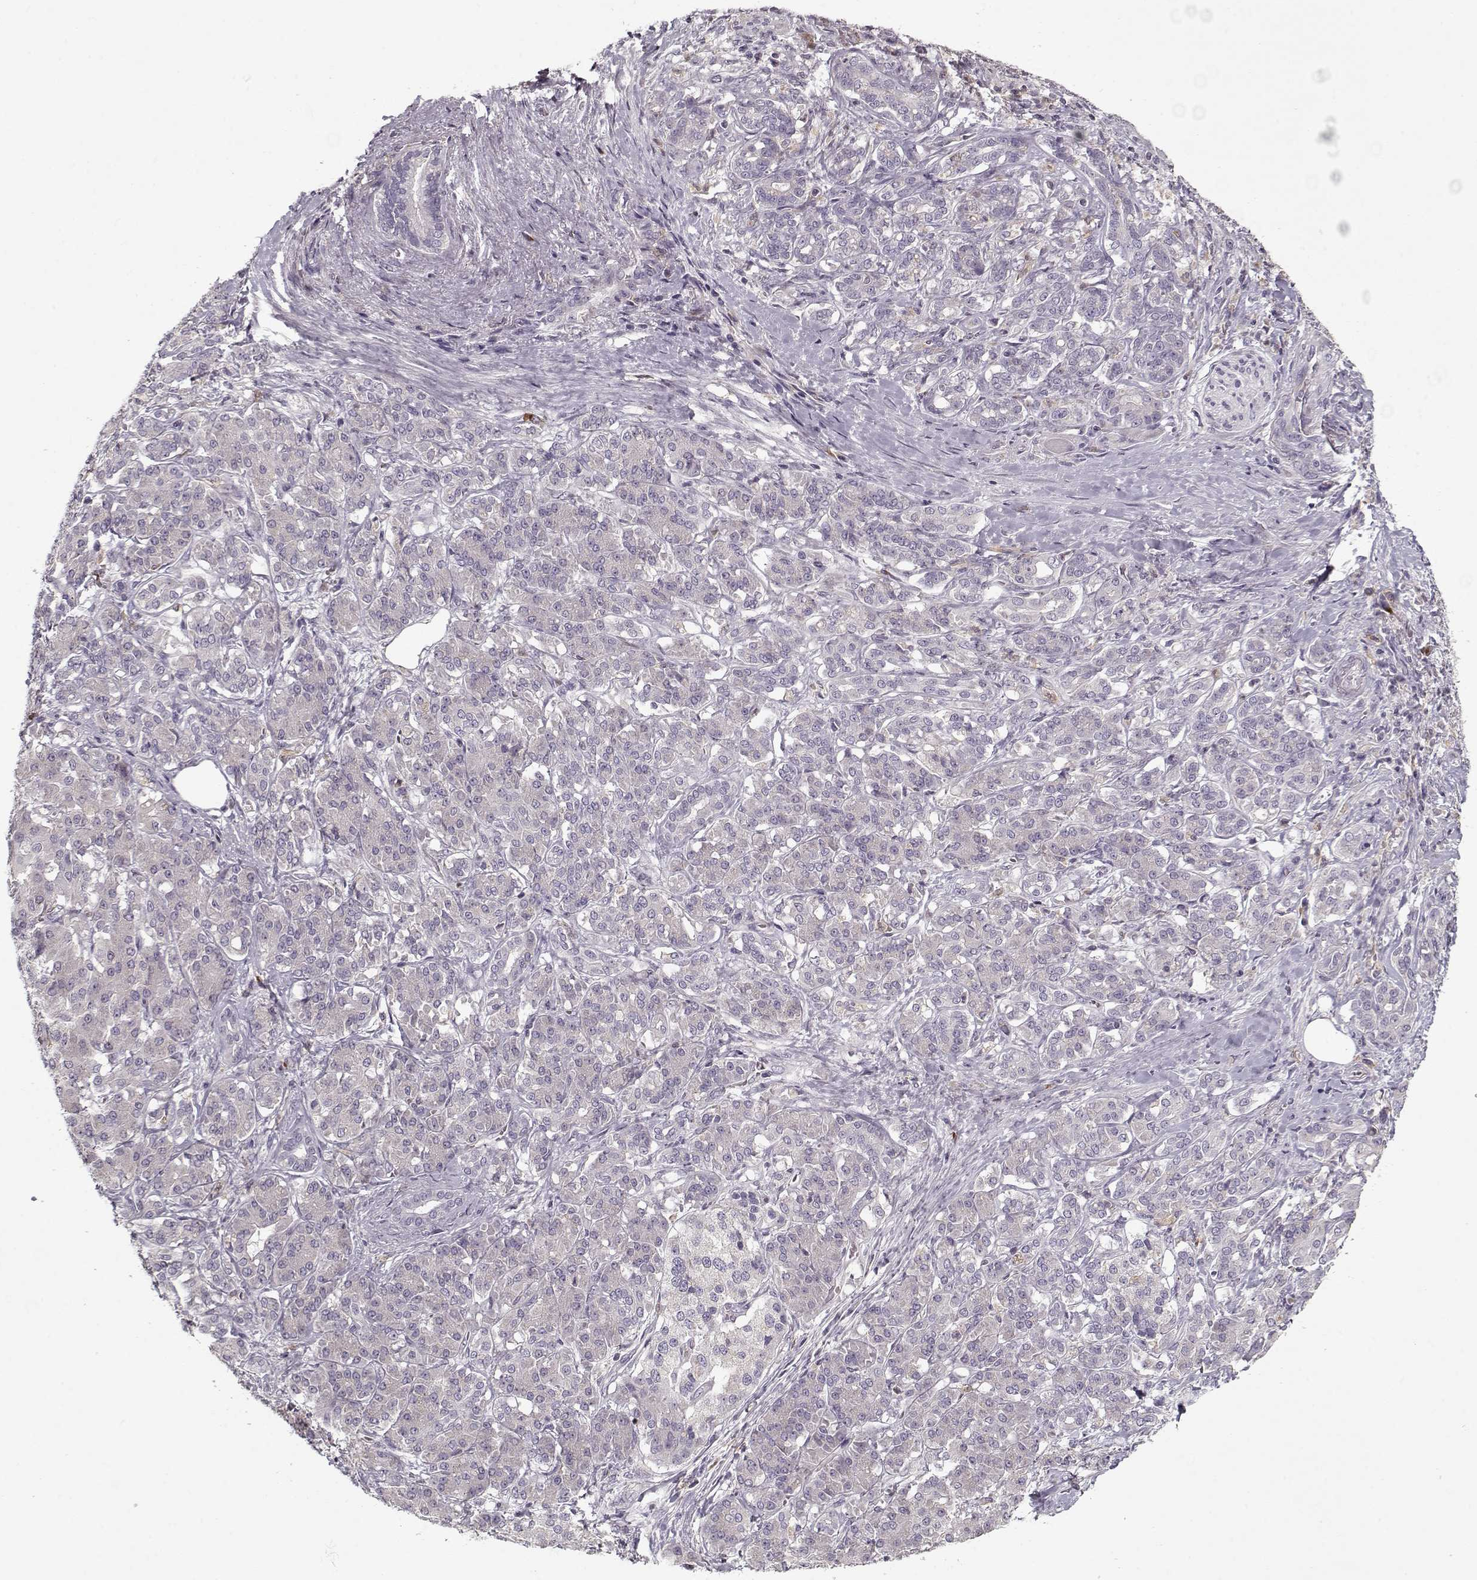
{"staining": {"intensity": "negative", "quantity": "none", "location": "none"}, "tissue": "pancreatic cancer", "cell_type": "Tumor cells", "image_type": "cancer", "snomed": [{"axis": "morphology", "description": "Normal tissue, NOS"}, {"axis": "morphology", "description": "Inflammation, NOS"}, {"axis": "morphology", "description": "Adenocarcinoma, NOS"}, {"axis": "topography", "description": "Pancreas"}], "caption": "DAB (3,3'-diaminobenzidine) immunohistochemical staining of human adenocarcinoma (pancreatic) demonstrates no significant staining in tumor cells.", "gene": "UNC13D", "patient": {"sex": "male", "age": 57}}